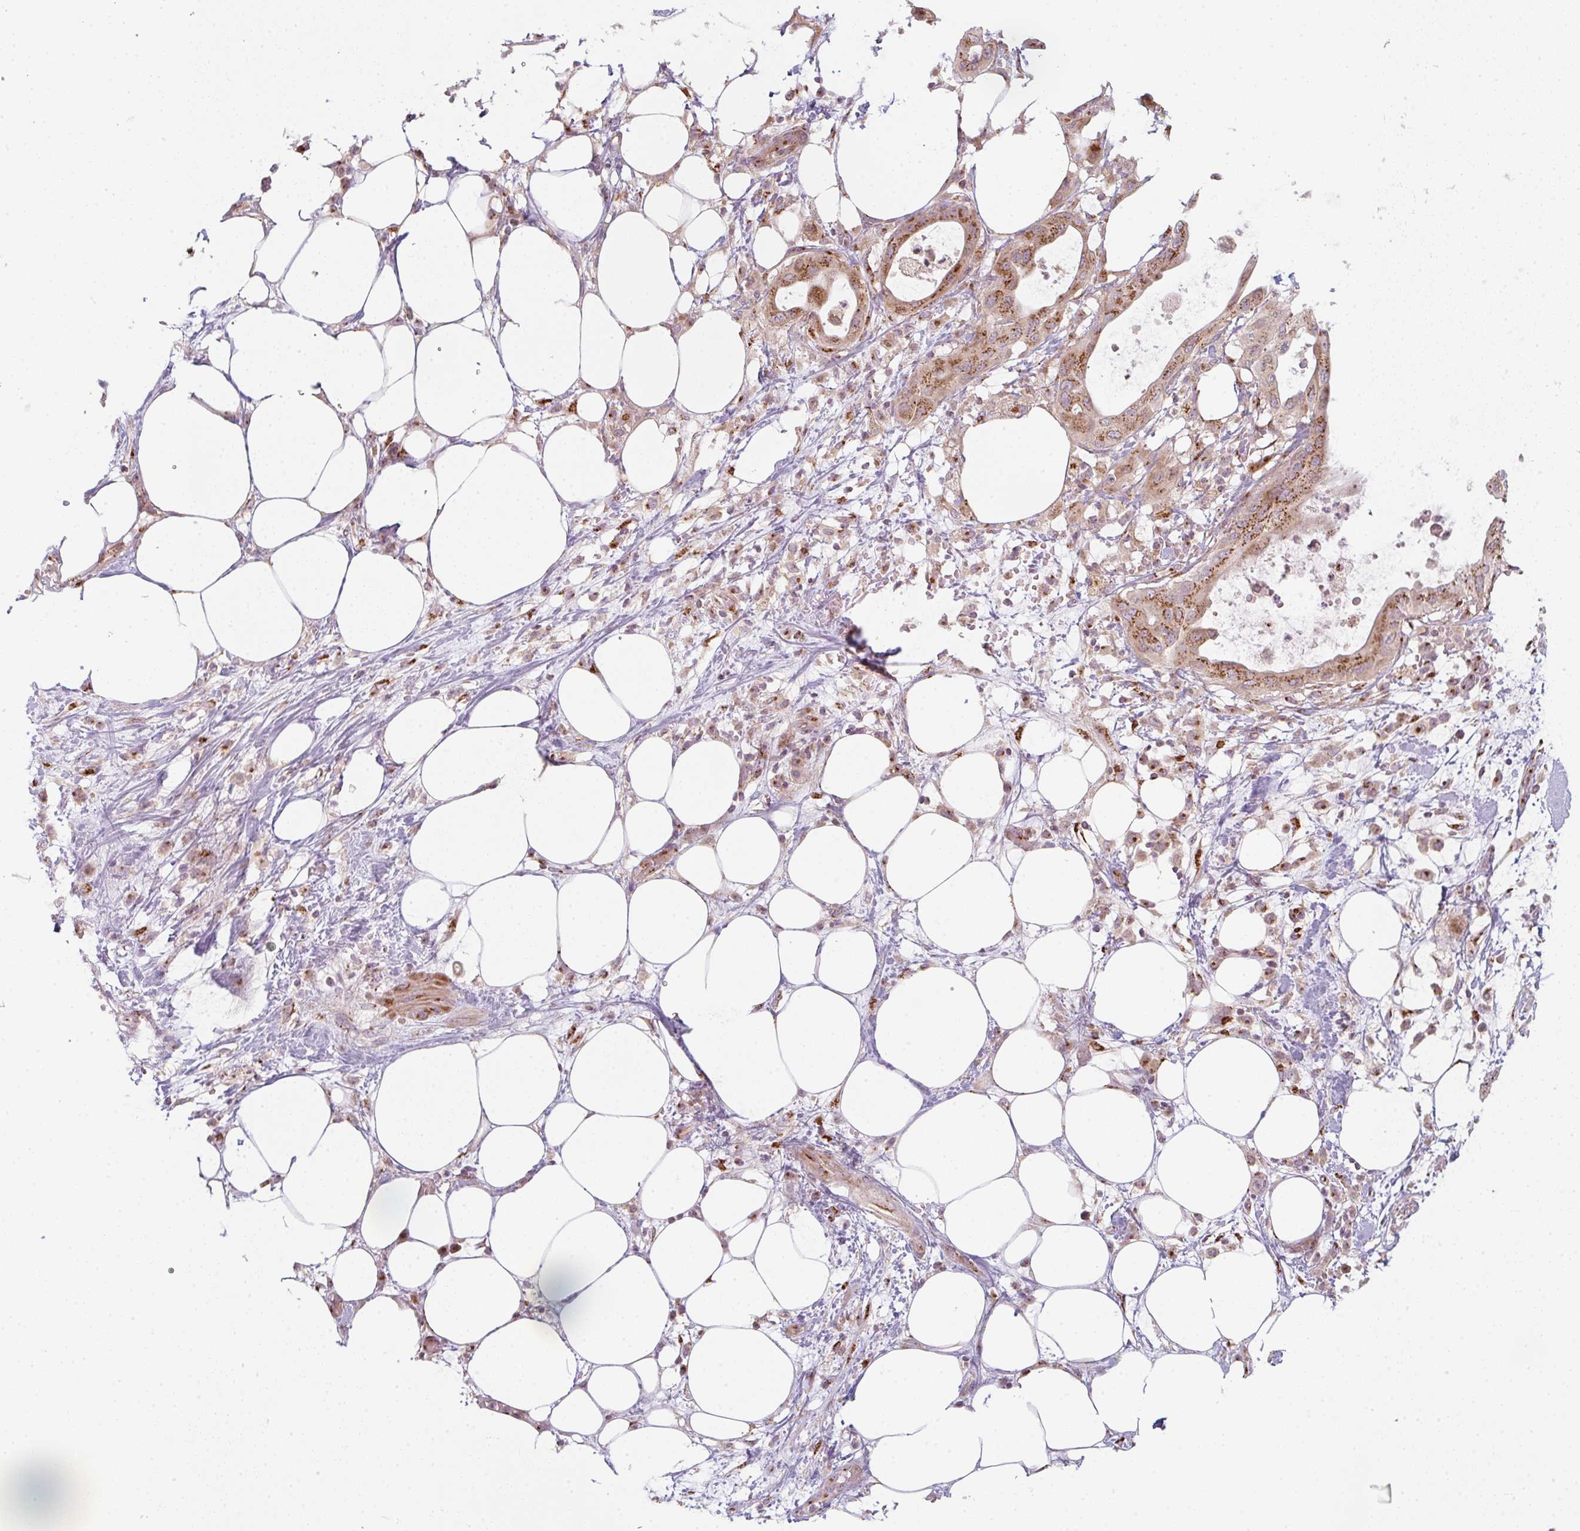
{"staining": {"intensity": "strong", "quantity": ">75%", "location": "cytoplasmic/membranous"}, "tissue": "pancreatic cancer", "cell_type": "Tumor cells", "image_type": "cancer", "snomed": [{"axis": "morphology", "description": "Adenocarcinoma, NOS"}, {"axis": "topography", "description": "Pancreas"}], "caption": "An image of human adenocarcinoma (pancreatic) stained for a protein exhibits strong cytoplasmic/membranous brown staining in tumor cells.", "gene": "GVQW3", "patient": {"sex": "male", "age": 68}}